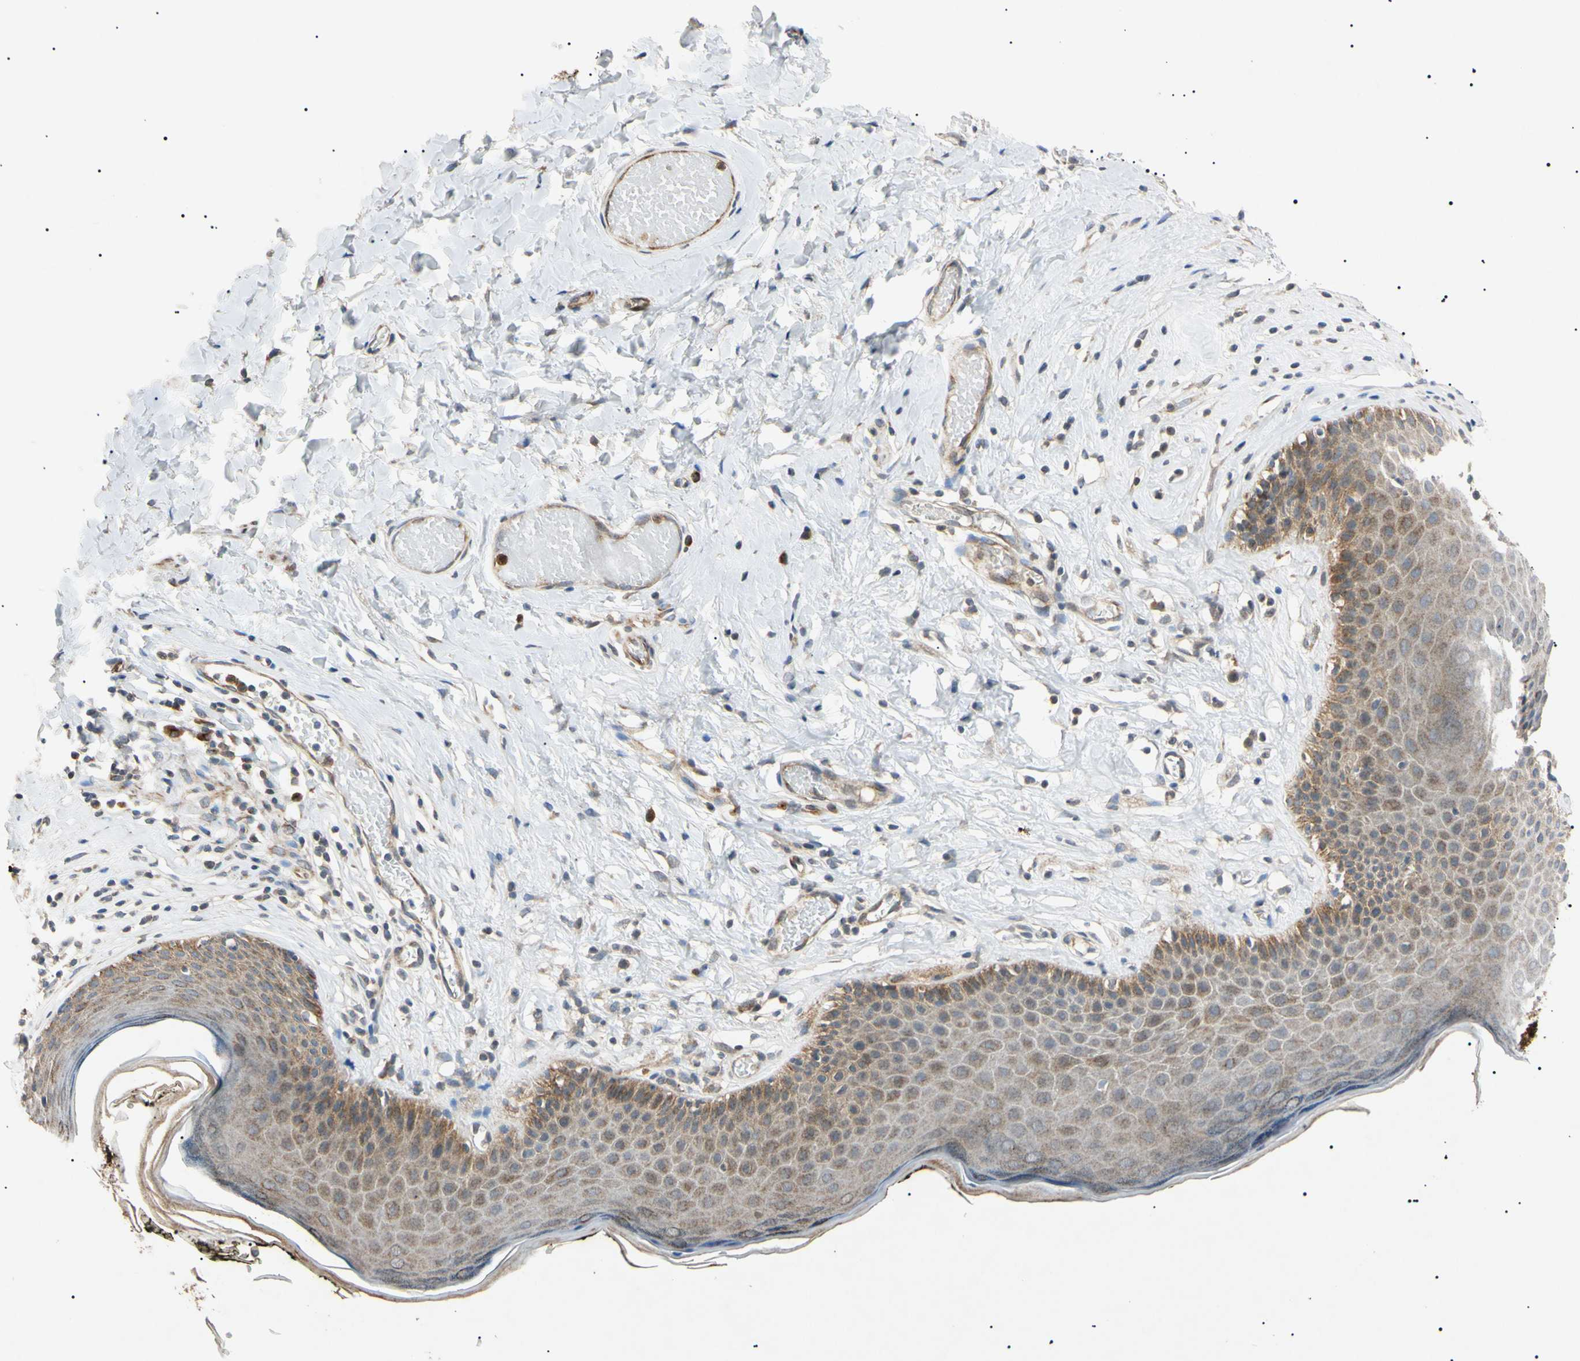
{"staining": {"intensity": "weak", "quantity": ">75%", "location": "cytoplasmic/membranous"}, "tissue": "skin", "cell_type": "Epidermal cells", "image_type": "normal", "snomed": [{"axis": "morphology", "description": "Normal tissue, NOS"}, {"axis": "morphology", "description": "Inflammation, NOS"}, {"axis": "topography", "description": "Vulva"}], "caption": "Unremarkable skin was stained to show a protein in brown. There is low levels of weak cytoplasmic/membranous expression in about >75% of epidermal cells. (DAB = brown stain, brightfield microscopy at high magnification).", "gene": "TUBB4A", "patient": {"sex": "female", "age": 84}}